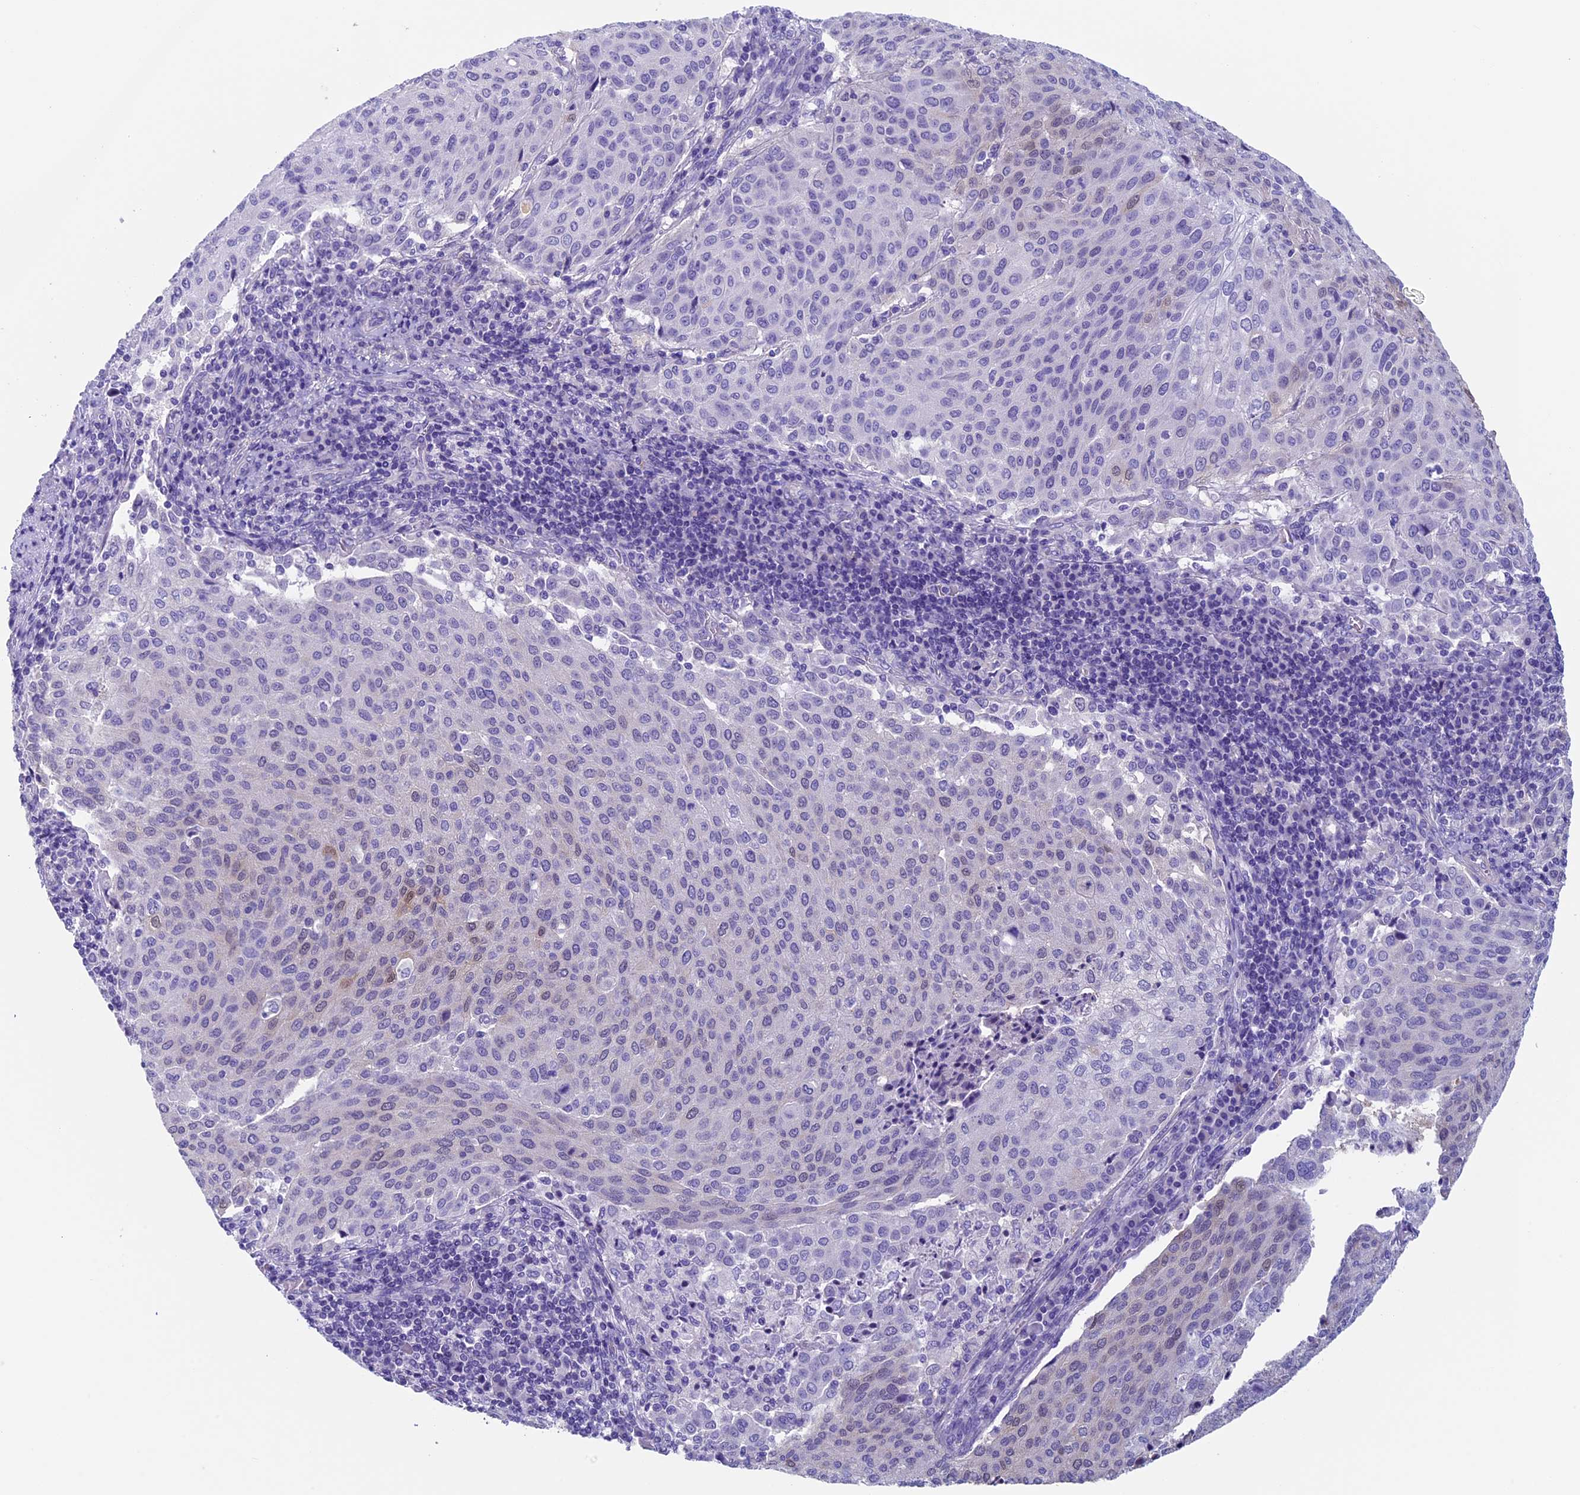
{"staining": {"intensity": "weak", "quantity": "<25%", "location": "cytoplasmic/membranous"}, "tissue": "cervical cancer", "cell_type": "Tumor cells", "image_type": "cancer", "snomed": [{"axis": "morphology", "description": "Squamous cell carcinoma, NOS"}, {"axis": "topography", "description": "Cervix"}], "caption": "The micrograph demonstrates no significant staining in tumor cells of squamous cell carcinoma (cervical).", "gene": "ADH7", "patient": {"sex": "female", "age": 46}}